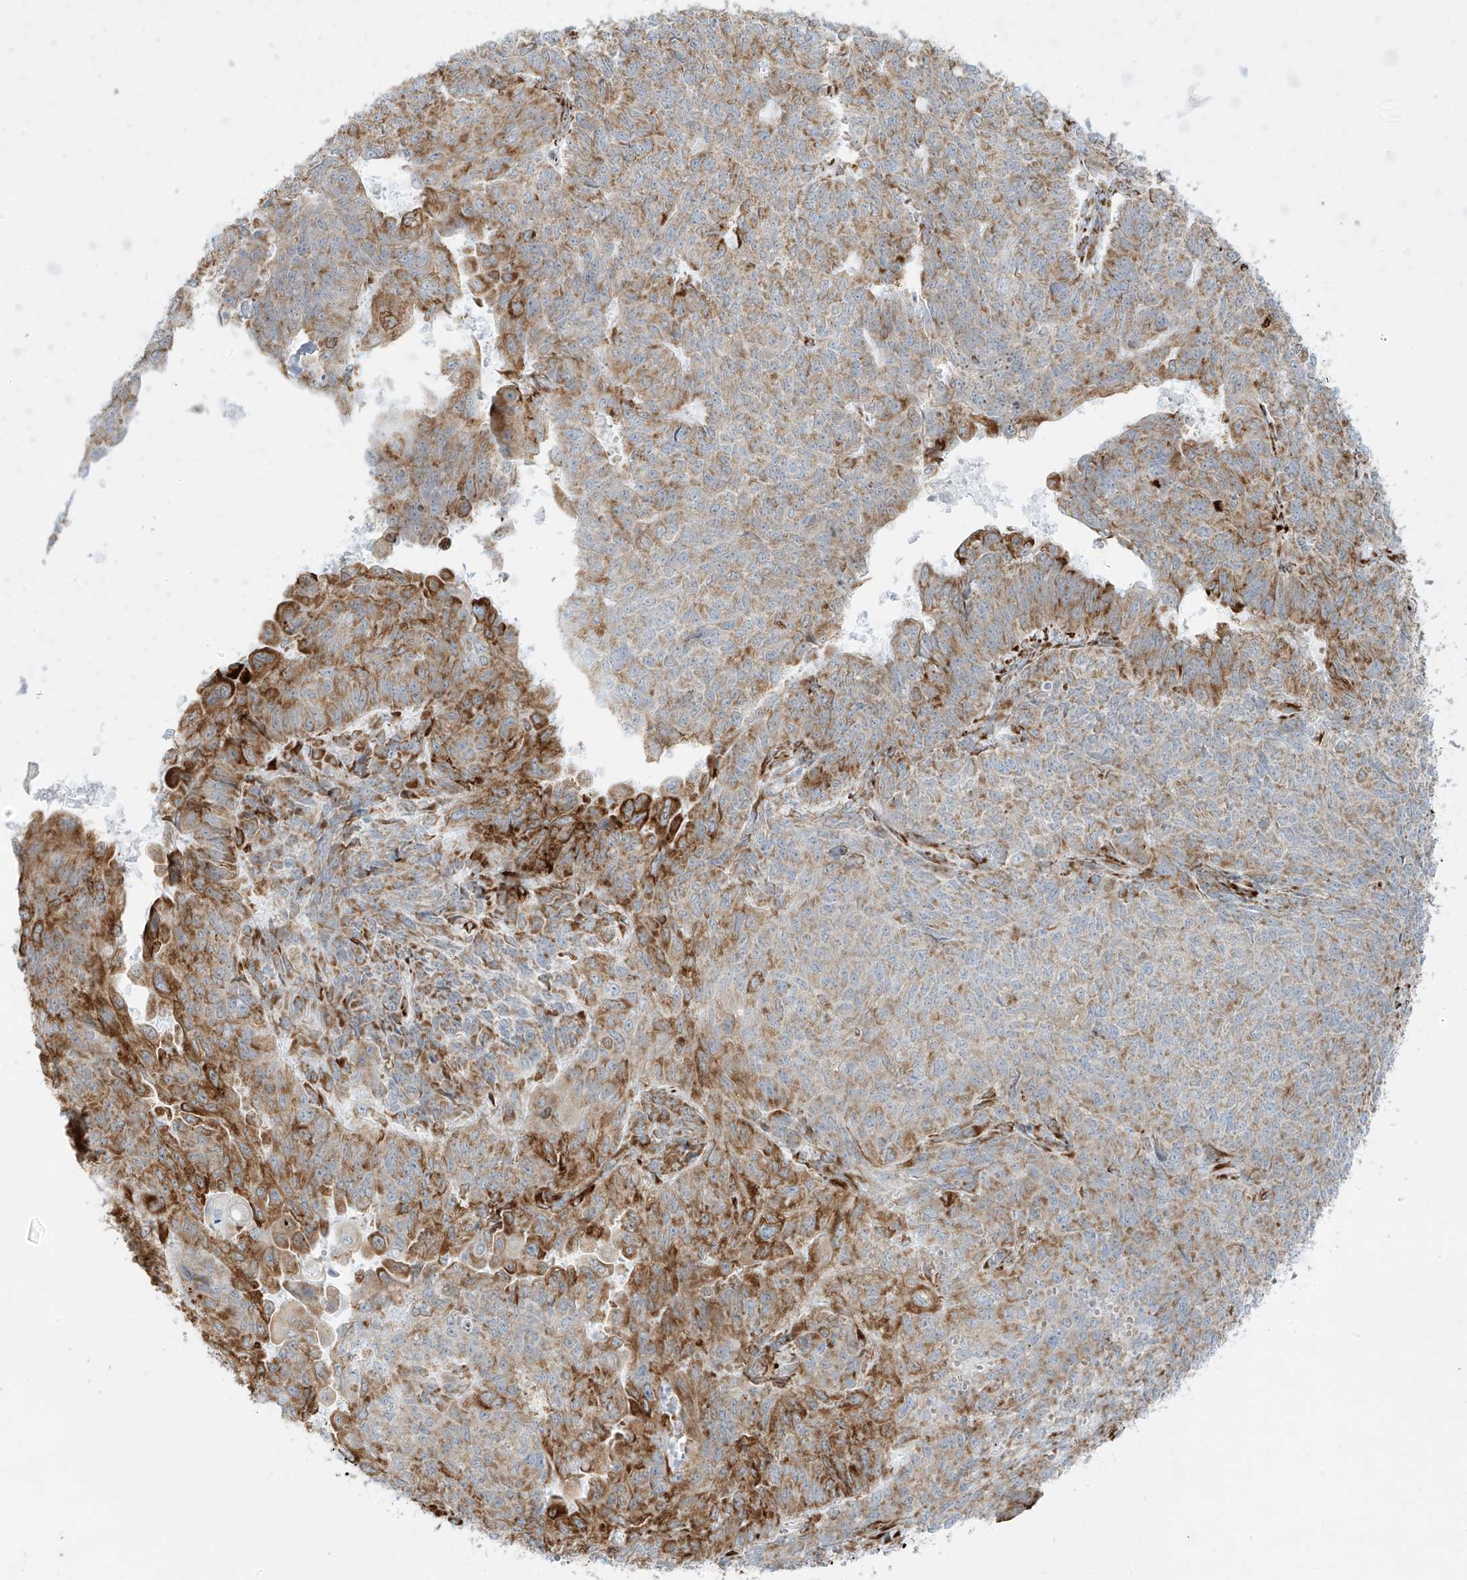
{"staining": {"intensity": "moderate", "quantity": ">75%", "location": "cytoplasmic/membranous"}, "tissue": "endometrial cancer", "cell_type": "Tumor cells", "image_type": "cancer", "snomed": [{"axis": "morphology", "description": "Adenocarcinoma, NOS"}, {"axis": "topography", "description": "Endometrium"}], "caption": "A brown stain highlights moderate cytoplasmic/membranous expression of a protein in endometrial cancer (adenocarcinoma) tumor cells.", "gene": "LRRC59", "patient": {"sex": "female", "age": 32}}